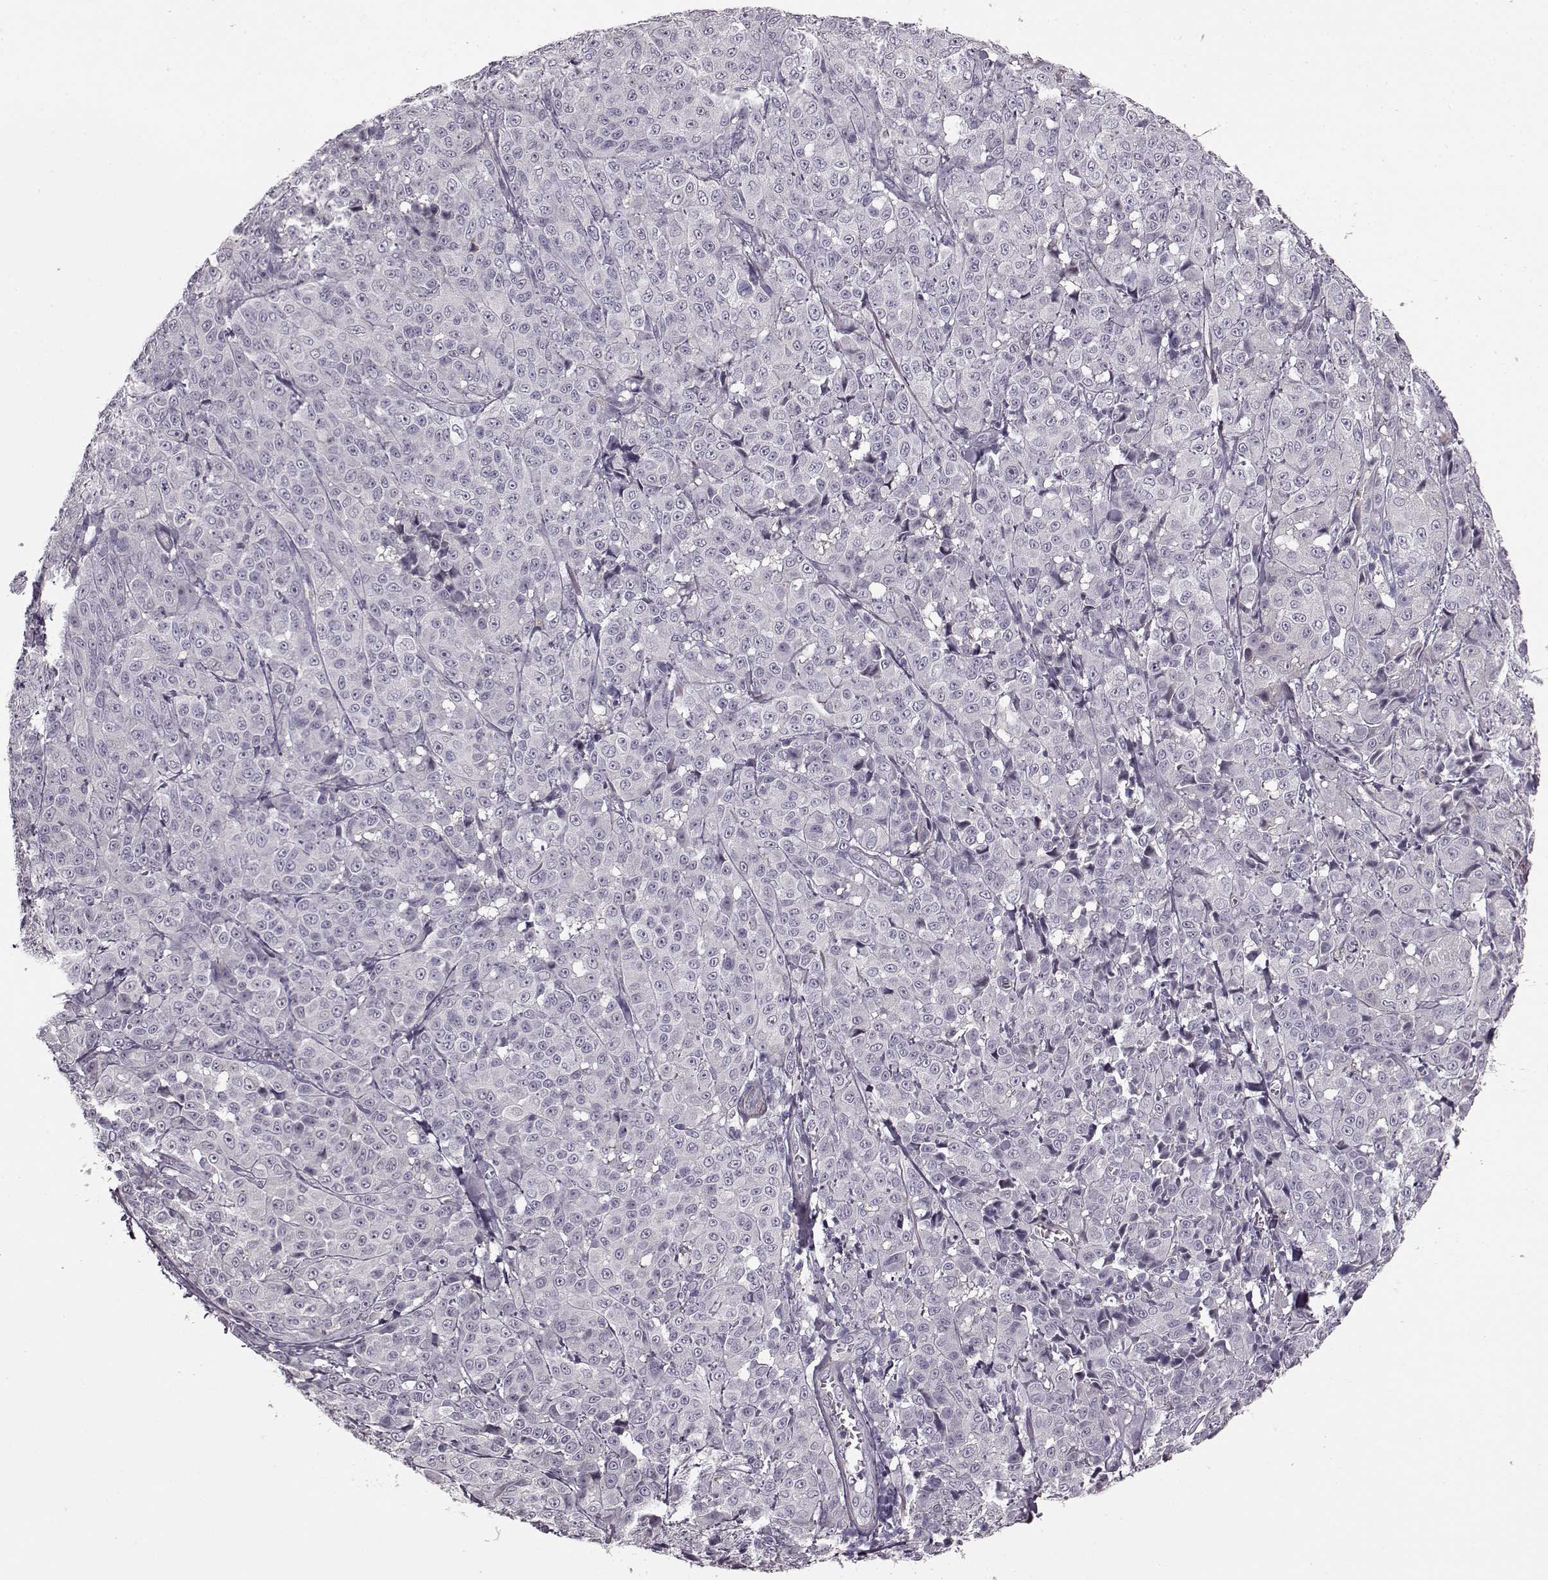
{"staining": {"intensity": "negative", "quantity": "none", "location": "none"}, "tissue": "melanoma", "cell_type": "Tumor cells", "image_type": "cancer", "snomed": [{"axis": "morphology", "description": "Malignant melanoma, NOS"}, {"axis": "topography", "description": "Skin"}], "caption": "A high-resolution micrograph shows immunohistochemistry staining of malignant melanoma, which exhibits no significant staining in tumor cells.", "gene": "SLCO3A1", "patient": {"sex": "male", "age": 89}}